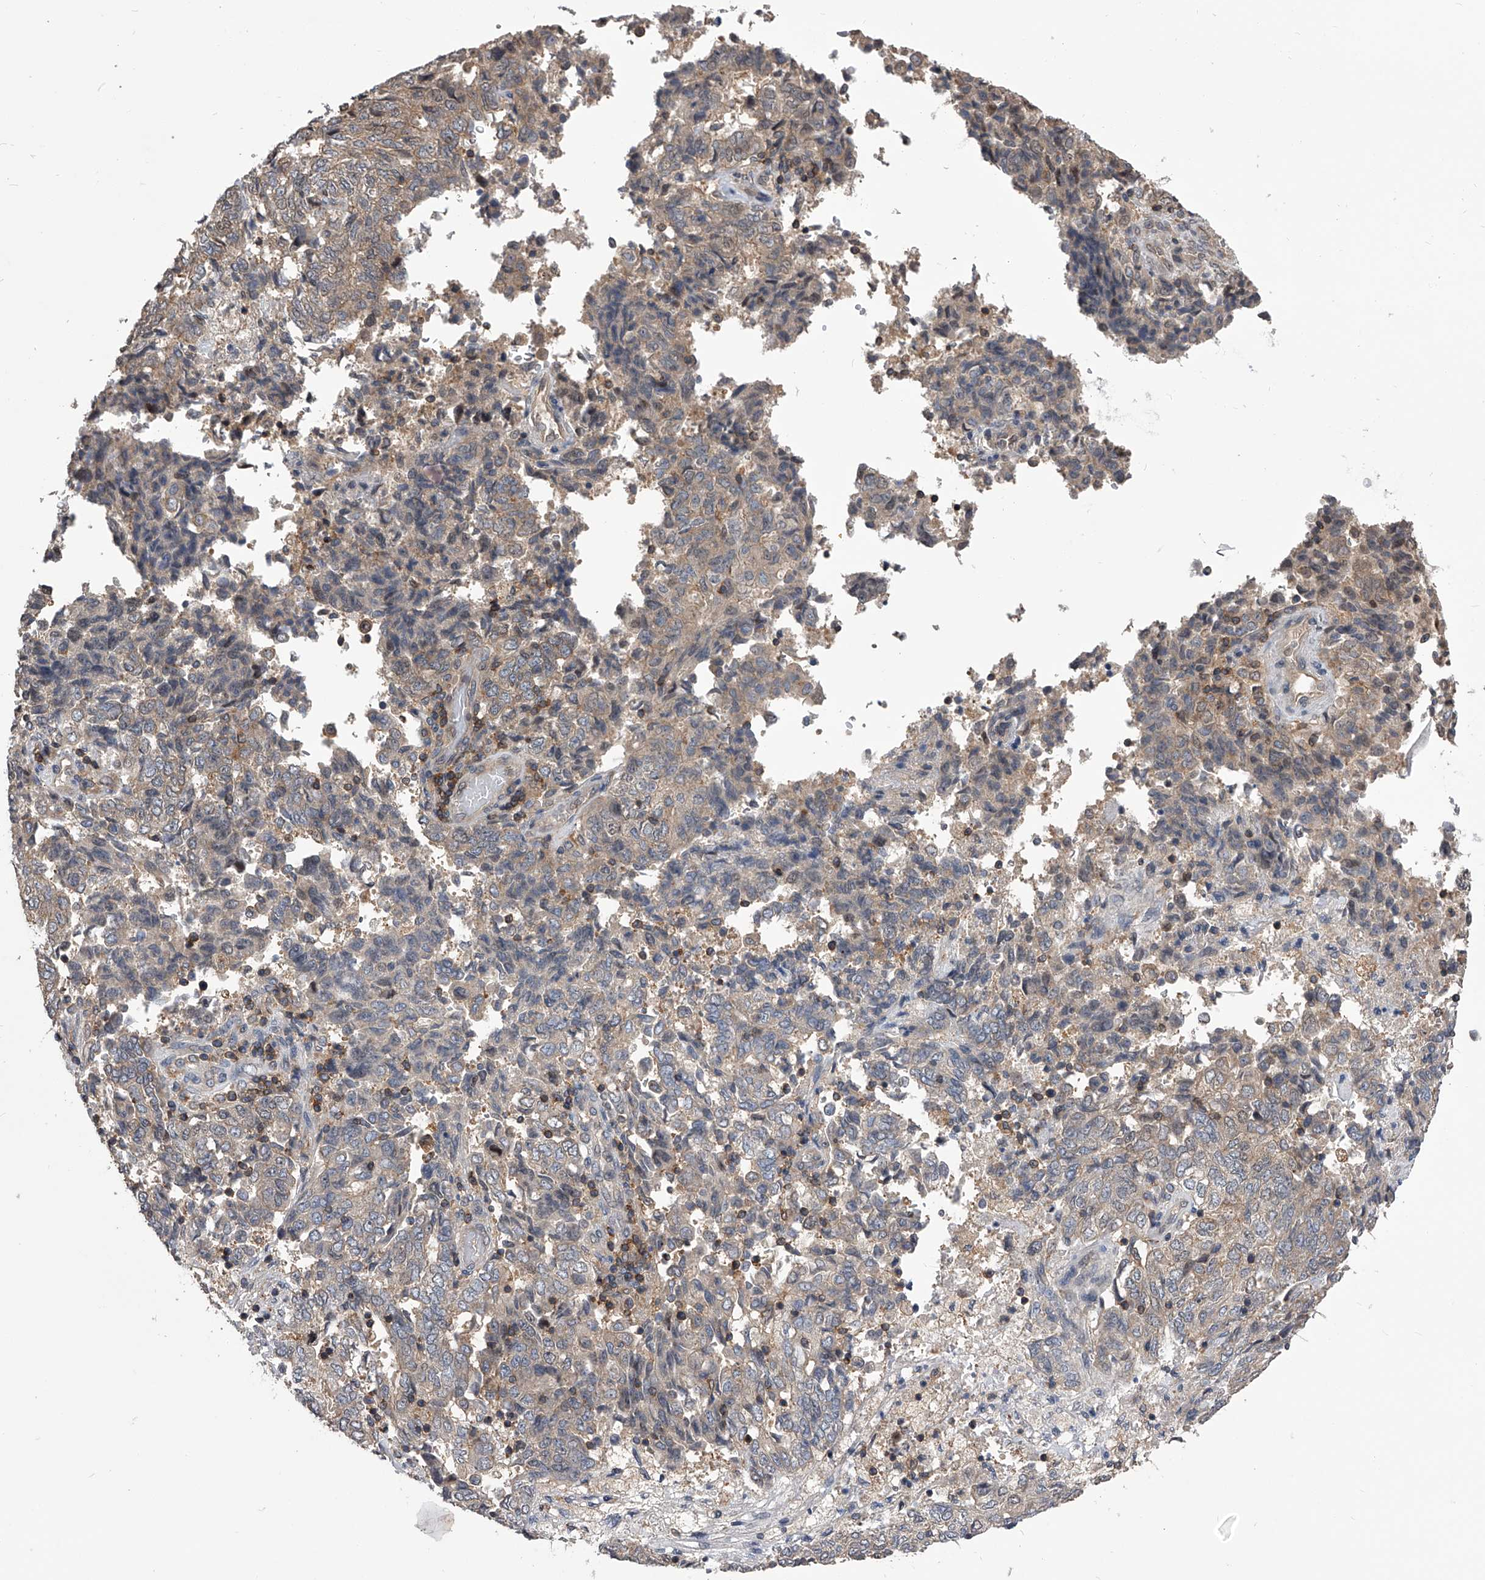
{"staining": {"intensity": "weak", "quantity": "25%-75%", "location": "cytoplasmic/membranous"}, "tissue": "endometrial cancer", "cell_type": "Tumor cells", "image_type": "cancer", "snomed": [{"axis": "morphology", "description": "Adenocarcinoma, NOS"}, {"axis": "topography", "description": "Endometrium"}], "caption": "Immunohistochemistry staining of adenocarcinoma (endometrial), which demonstrates low levels of weak cytoplasmic/membranous positivity in approximately 25%-75% of tumor cells indicating weak cytoplasmic/membranous protein expression. The staining was performed using DAB (brown) for protein detection and nuclei were counterstained in hematoxylin (blue).", "gene": "PAN3", "patient": {"sex": "female", "age": 80}}